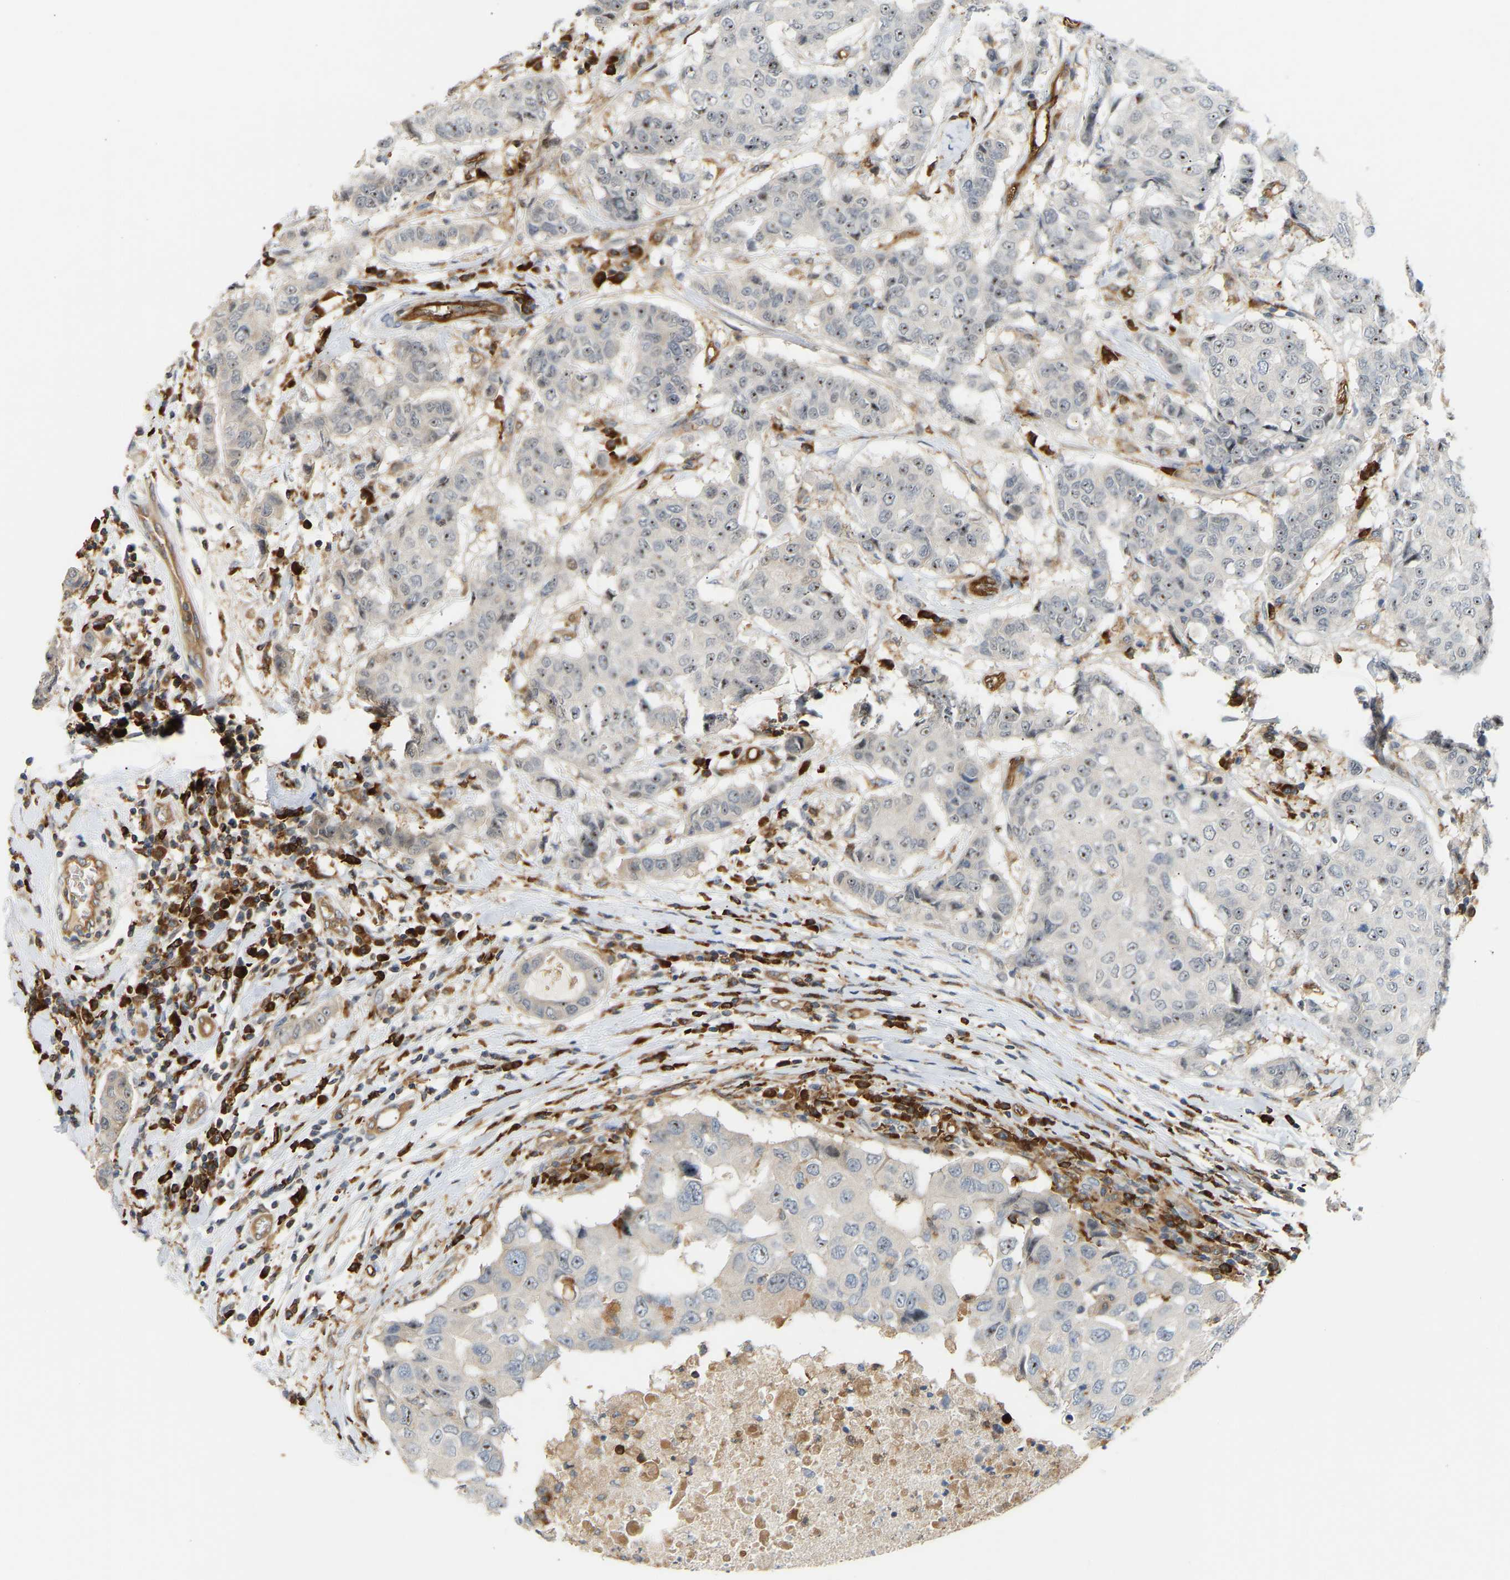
{"staining": {"intensity": "moderate", "quantity": "<25%", "location": "nuclear"}, "tissue": "breast cancer", "cell_type": "Tumor cells", "image_type": "cancer", "snomed": [{"axis": "morphology", "description": "Duct carcinoma"}, {"axis": "topography", "description": "Breast"}], "caption": "This image reveals immunohistochemistry (IHC) staining of infiltrating ductal carcinoma (breast), with low moderate nuclear positivity in approximately <25% of tumor cells.", "gene": "PLCG2", "patient": {"sex": "female", "age": 27}}